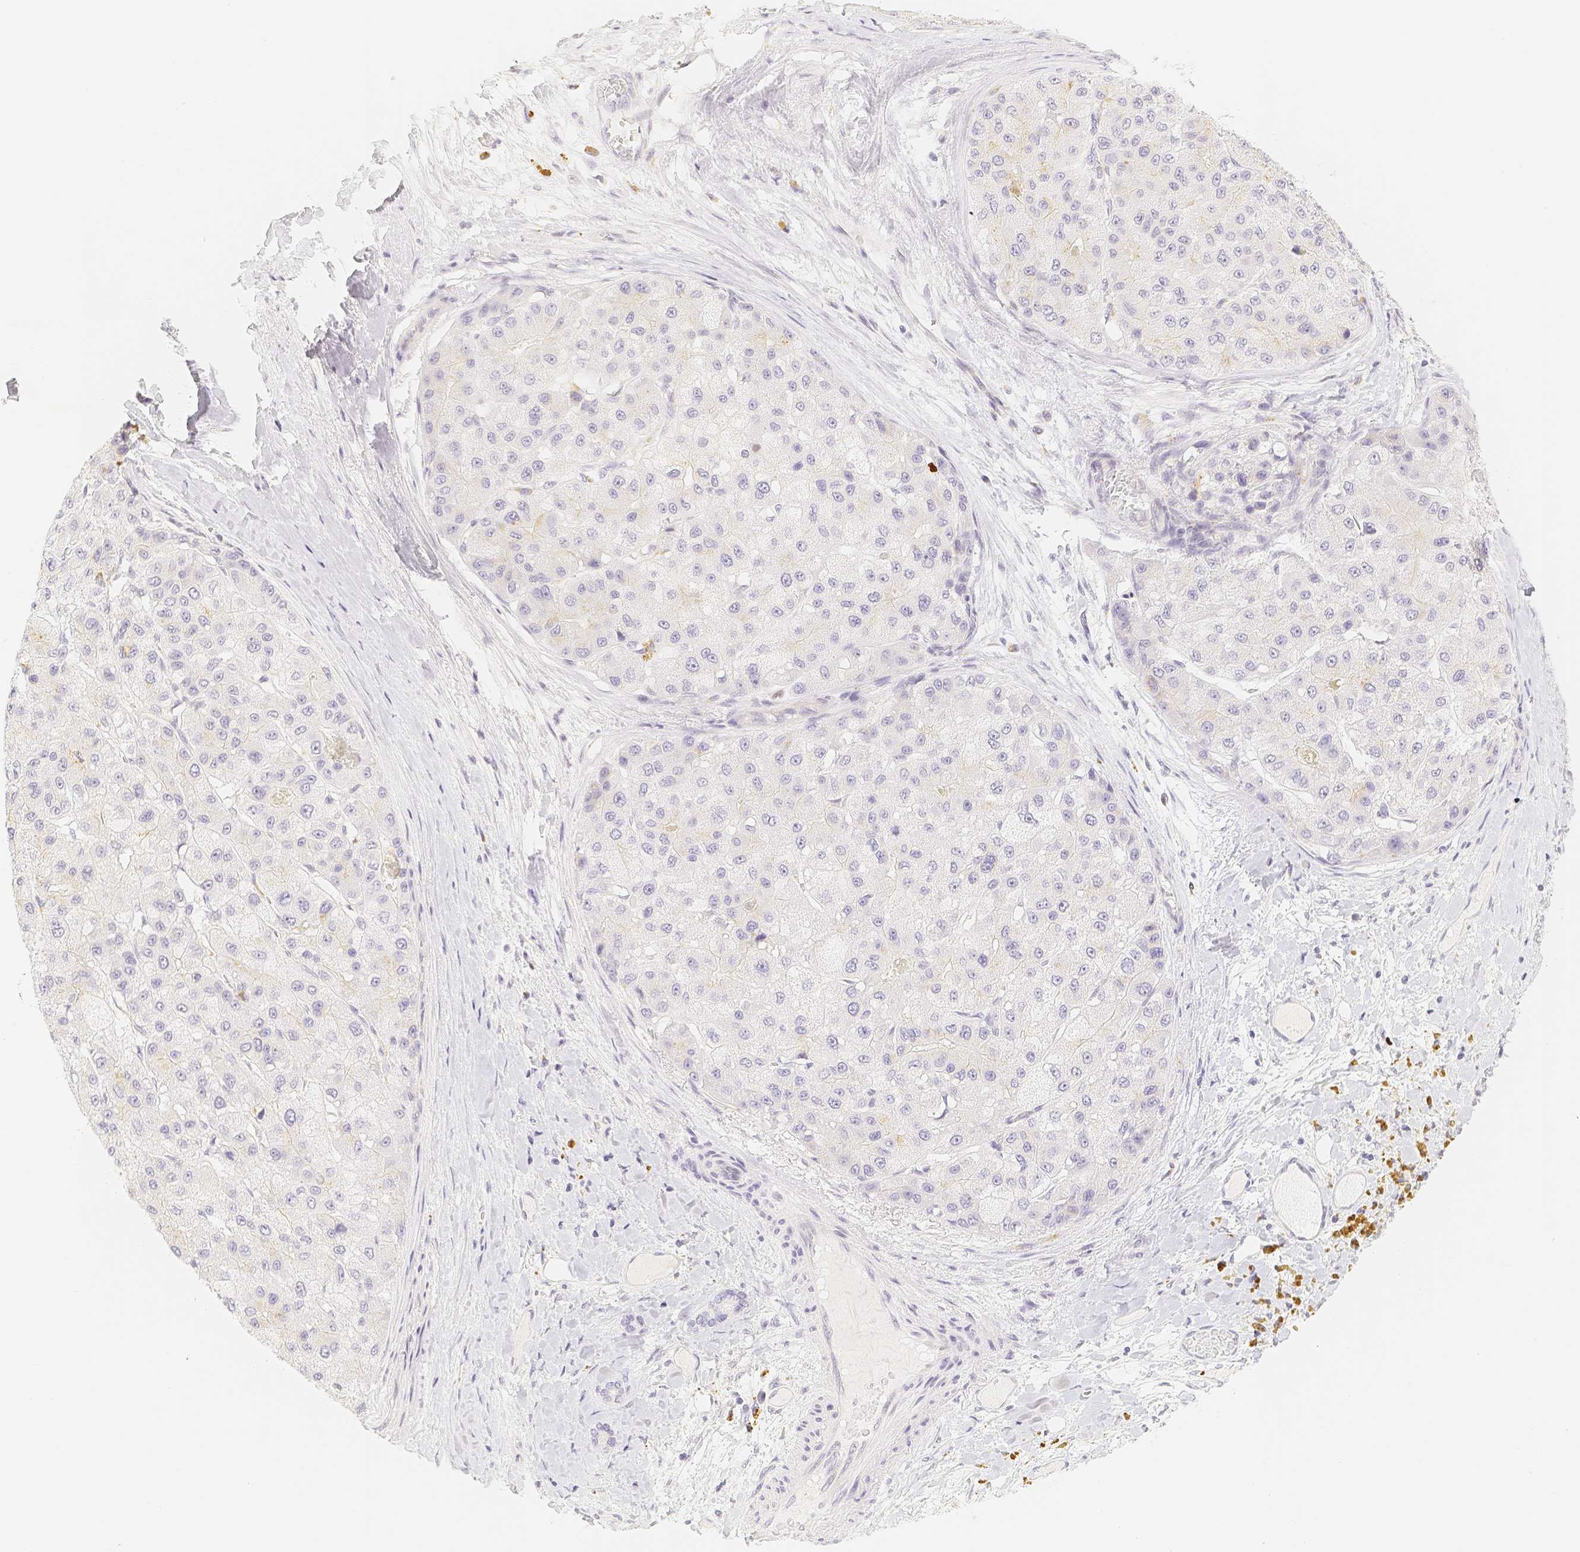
{"staining": {"intensity": "negative", "quantity": "none", "location": "none"}, "tissue": "liver cancer", "cell_type": "Tumor cells", "image_type": "cancer", "snomed": [{"axis": "morphology", "description": "Carcinoma, Hepatocellular, NOS"}, {"axis": "topography", "description": "Liver"}], "caption": "Liver cancer (hepatocellular carcinoma) was stained to show a protein in brown. There is no significant staining in tumor cells.", "gene": "PADI4", "patient": {"sex": "male", "age": 80}}